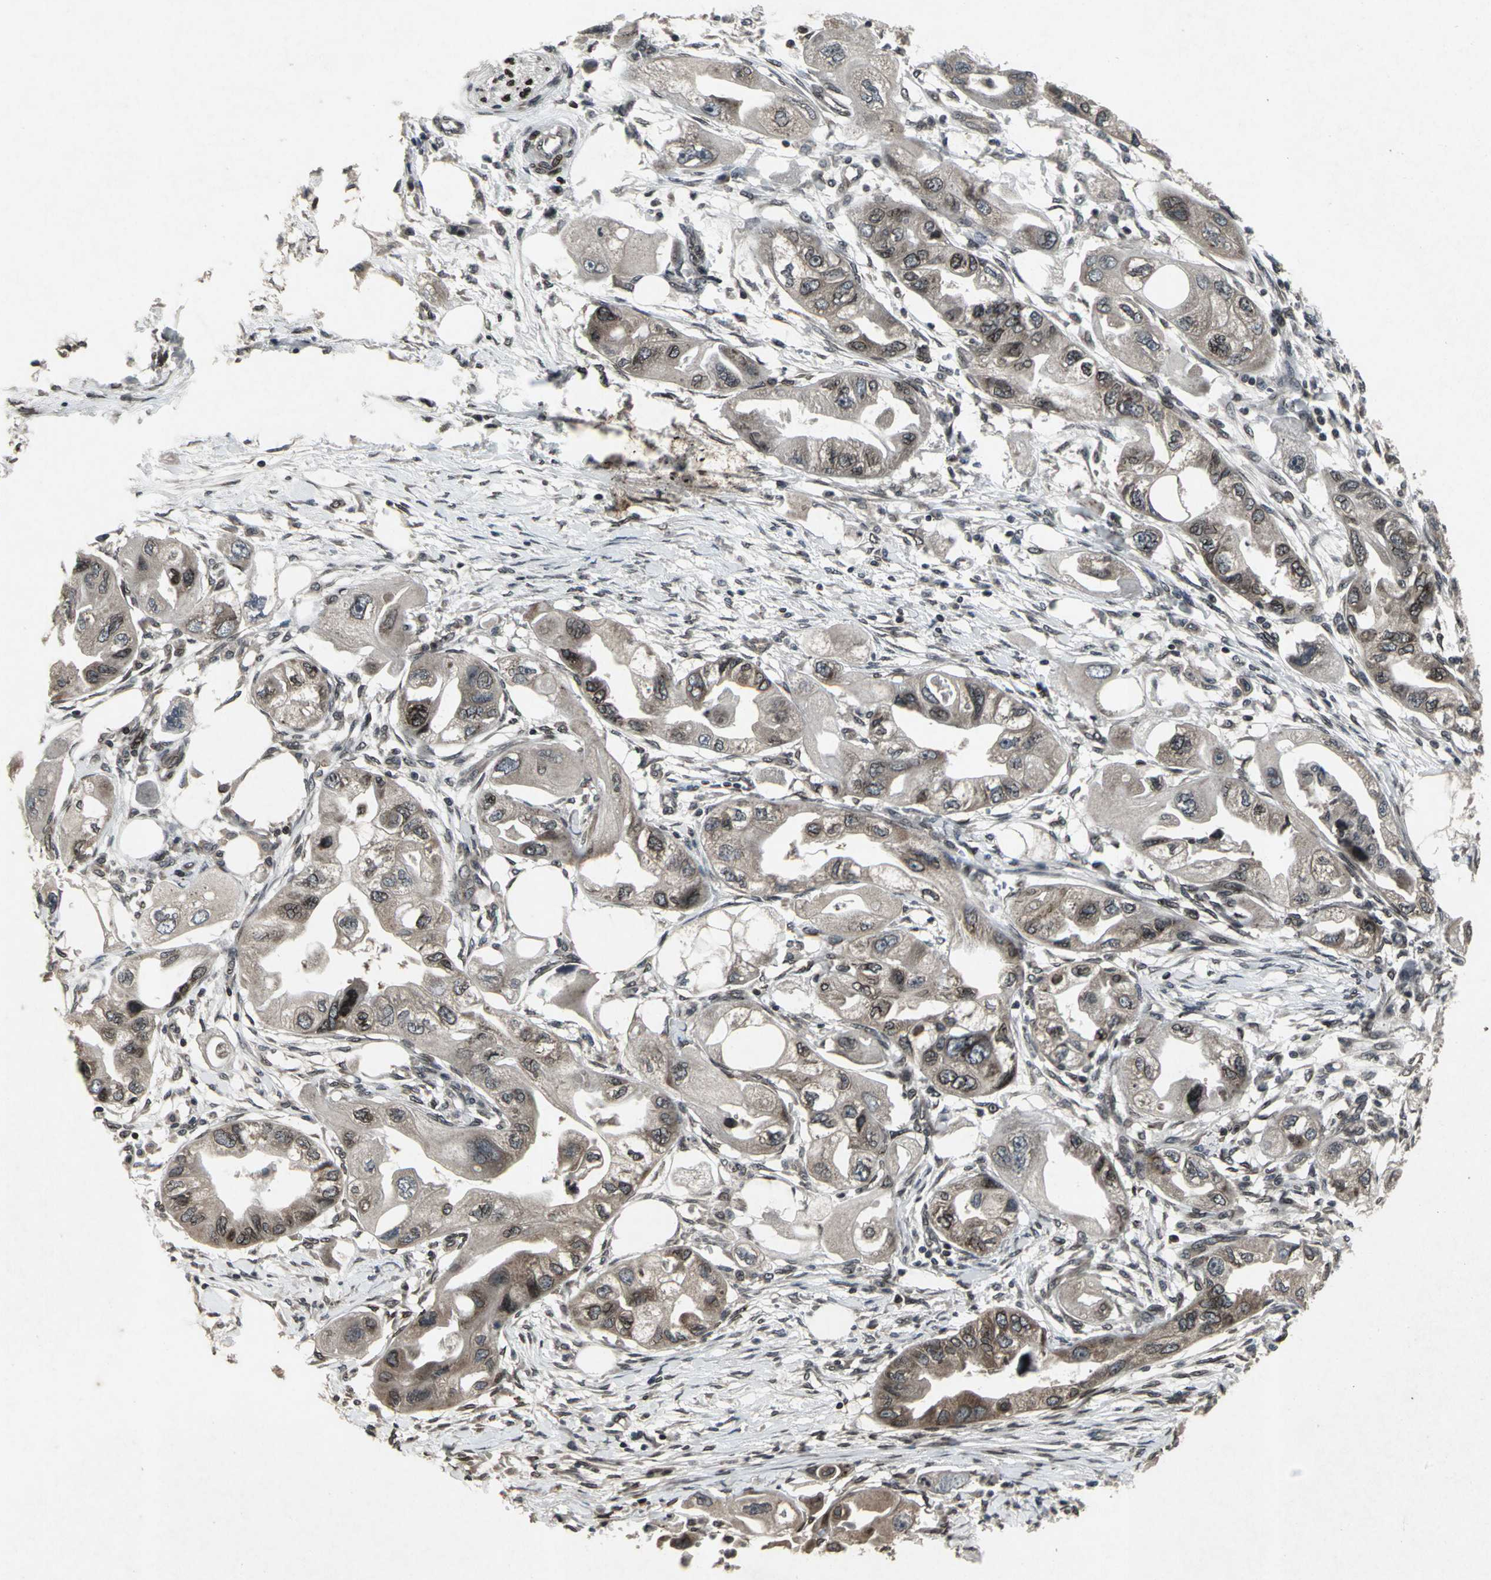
{"staining": {"intensity": "strong", "quantity": "25%-75%", "location": "nuclear"}, "tissue": "endometrial cancer", "cell_type": "Tumor cells", "image_type": "cancer", "snomed": [{"axis": "morphology", "description": "Adenocarcinoma, NOS"}, {"axis": "topography", "description": "Endometrium"}], "caption": "An immunohistochemistry (IHC) micrograph of neoplastic tissue is shown. Protein staining in brown labels strong nuclear positivity in adenocarcinoma (endometrial) within tumor cells.", "gene": "SH2B3", "patient": {"sex": "female", "age": 67}}